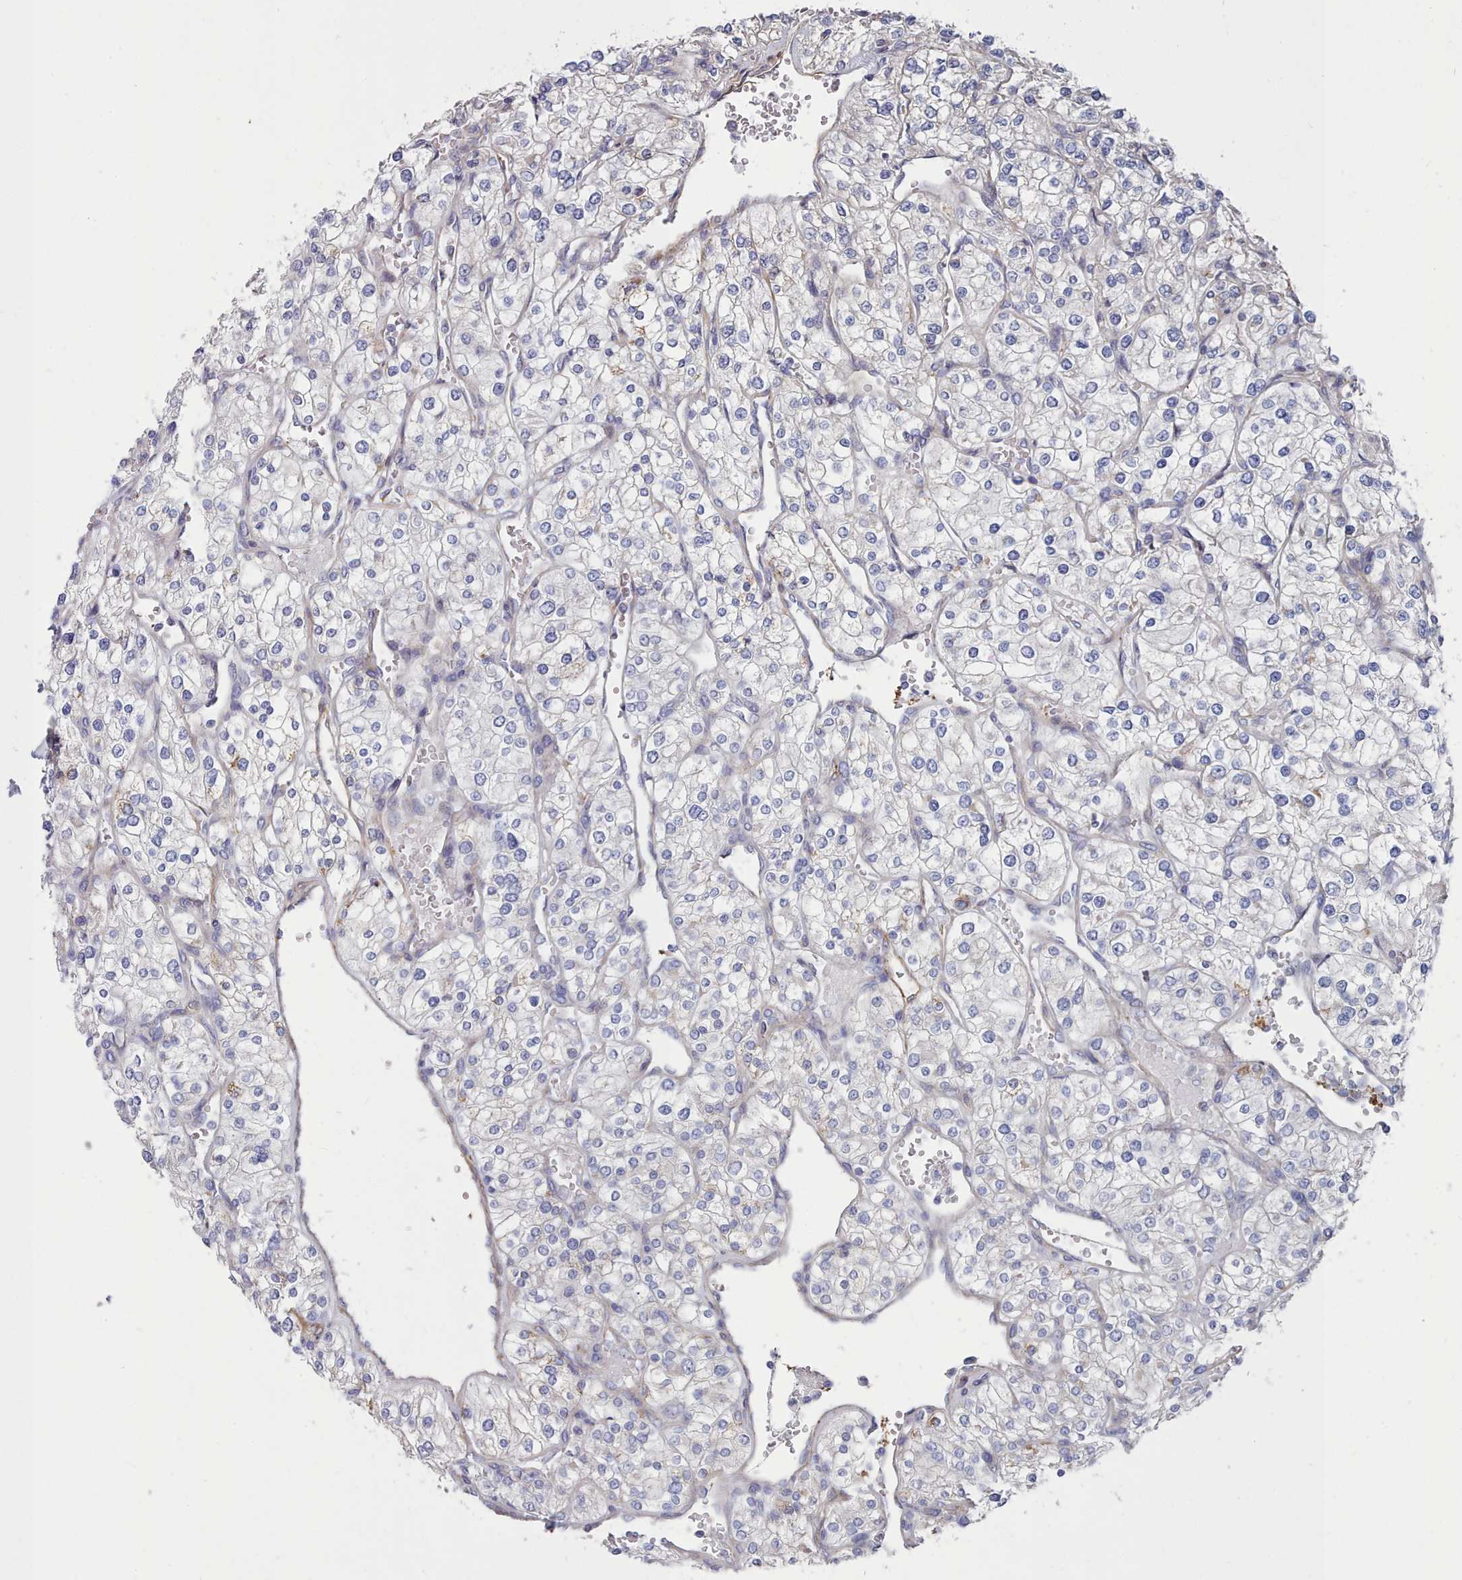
{"staining": {"intensity": "negative", "quantity": "none", "location": "none"}, "tissue": "renal cancer", "cell_type": "Tumor cells", "image_type": "cancer", "snomed": [{"axis": "morphology", "description": "Adenocarcinoma, NOS"}, {"axis": "topography", "description": "Kidney"}], "caption": "This is an immunohistochemistry photomicrograph of human adenocarcinoma (renal). There is no positivity in tumor cells.", "gene": "G6PC1", "patient": {"sex": "male", "age": 80}}